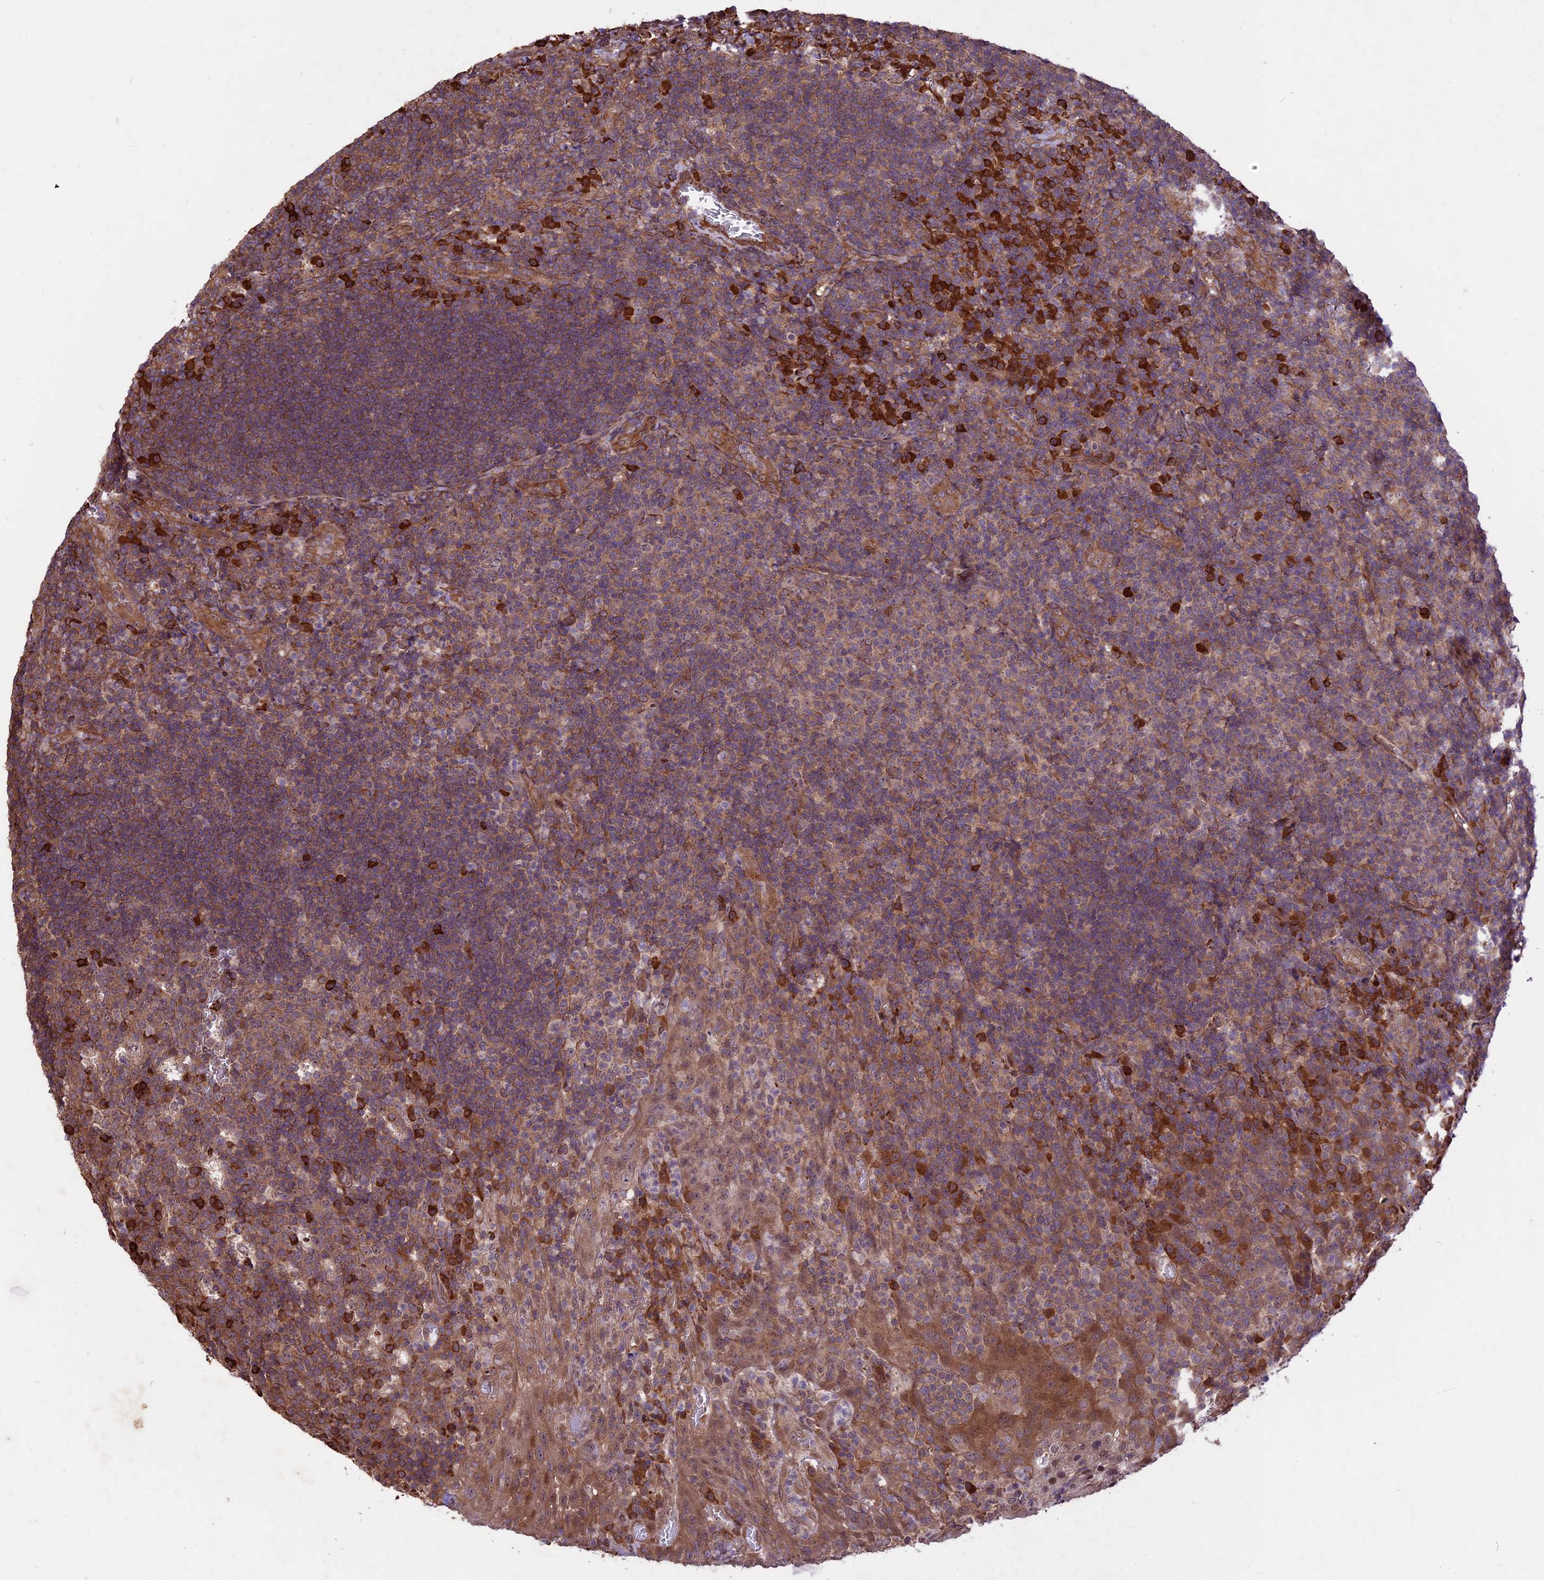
{"staining": {"intensity": "strong", "quantity": "25%-75%", "location": "cytoplasmic/membranous"}, "tissue": "tonsil", "cell_type": "Germinal center cells", "image_type": "normal", "snomed": [{"axis": "morphology", "description": "Normal tissue, NOS"}, {"axis": "topography", "description": "Tonsil"}], "caption": "Protein expression analysis of benign tonsil shows strong cytoplasmic/membranous positivity in about 25%-75% of germinal center cells. (Stains: DAB (3,3'-diaminobenzidine) in brown, nuclei in blue, Microscopy: brightfield microscopy at high magnification).", "gene": "HDAC5", "patient": {"sex": "male", "age": 17}}